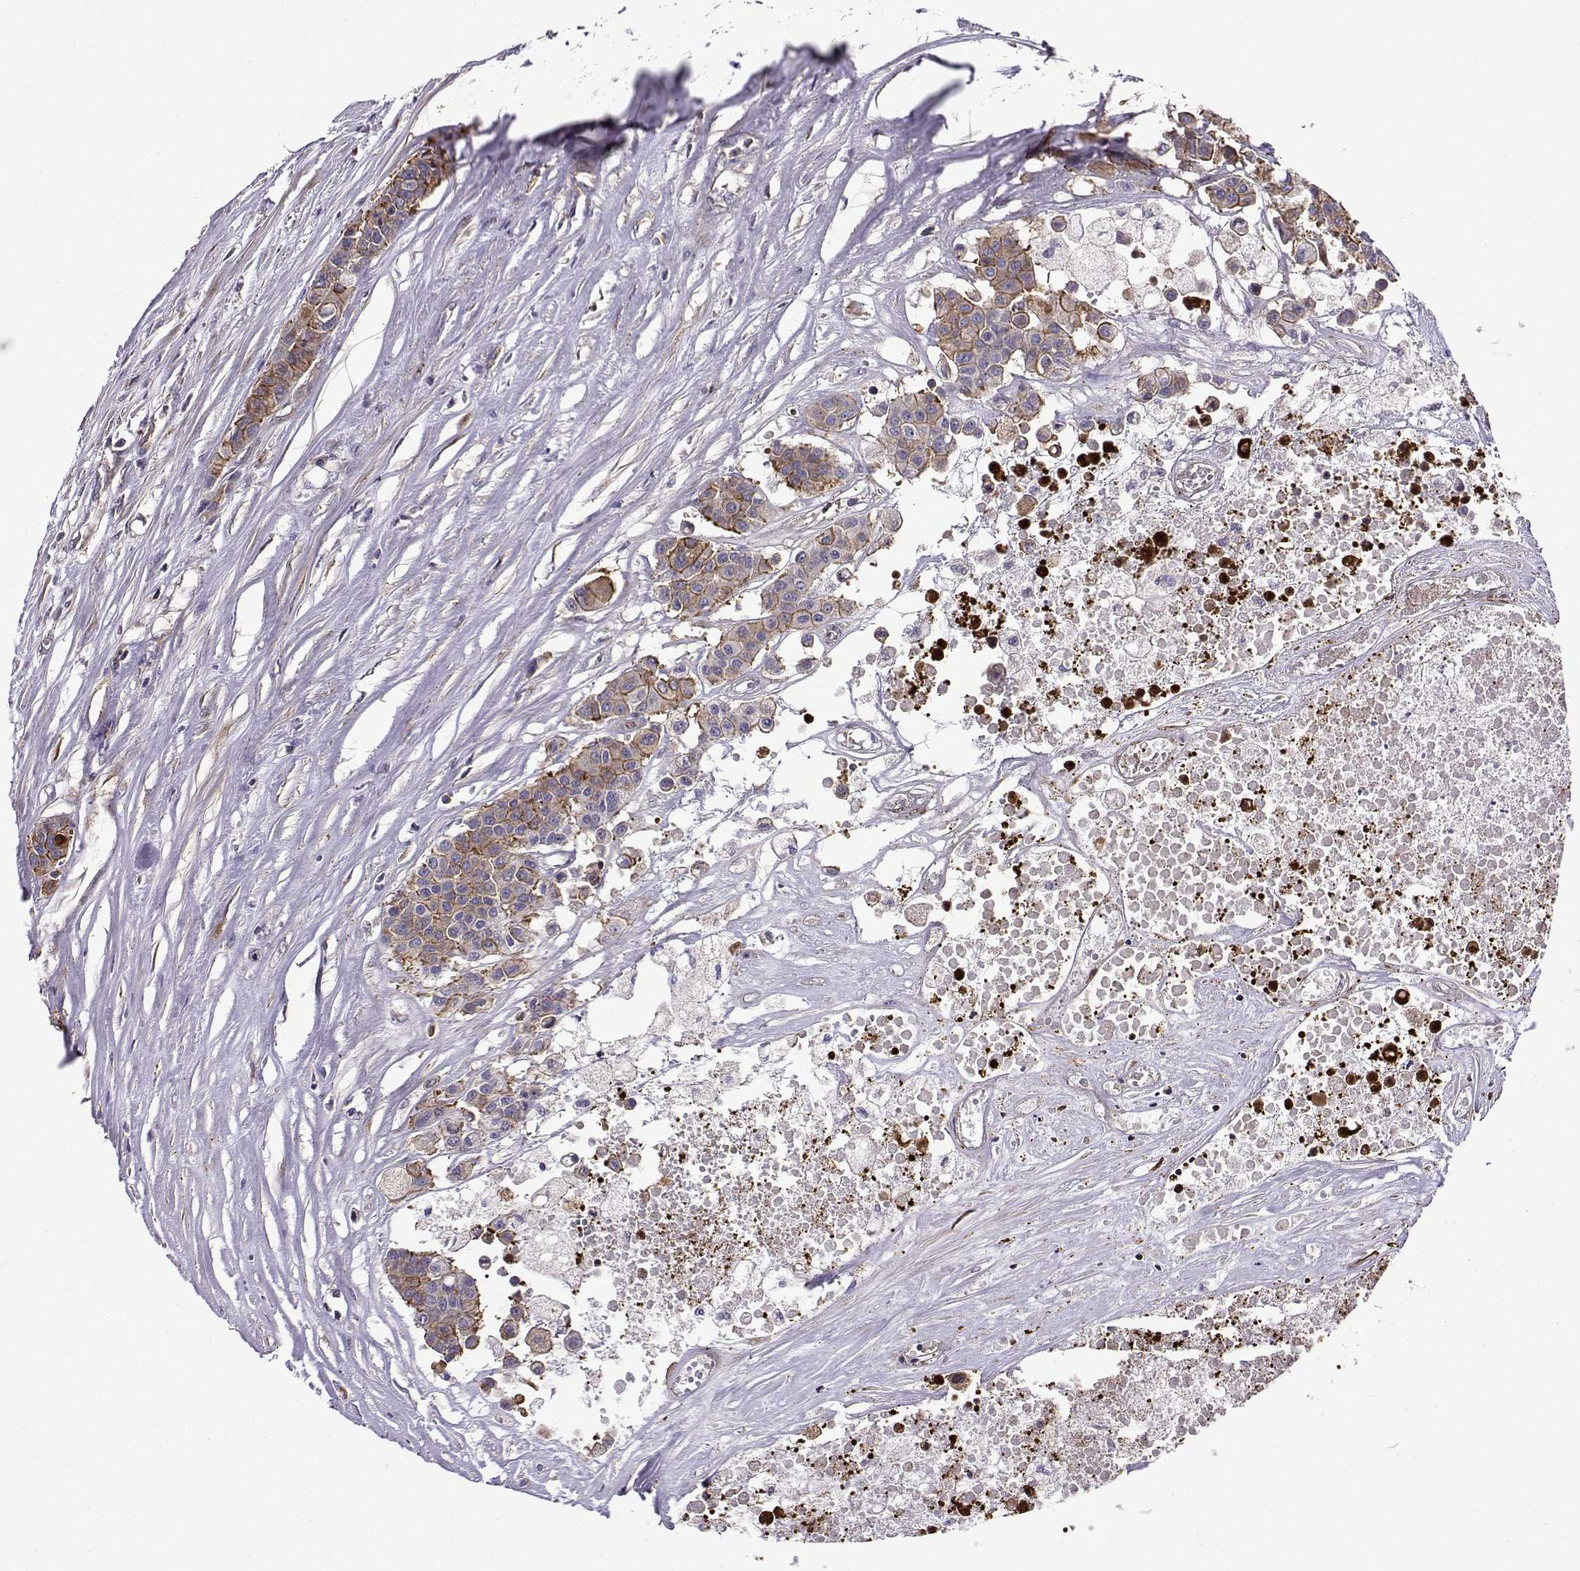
{"staining": {"intensity": "strong", "quantity": "<25%", "location": "cytoplasmic/membranous"}, "tissue": "carcinoid", "cell_type": "Tumor cells", "image_type": "cancer", "snomed": [{"axis": "morphology", "description": "Carcinoid, malignant, NOS"}, {"axis": "topography", "description": "Colon"}], "caption": "Carcinoid tissue shows strong cytoplasmic/membranous staining in approximately <25% of tumor cells (Brightfield microscopy of DAB IHC at high magnification).", "gene": "ITGB8", "patient": {"sex": "male", "age": 81}}